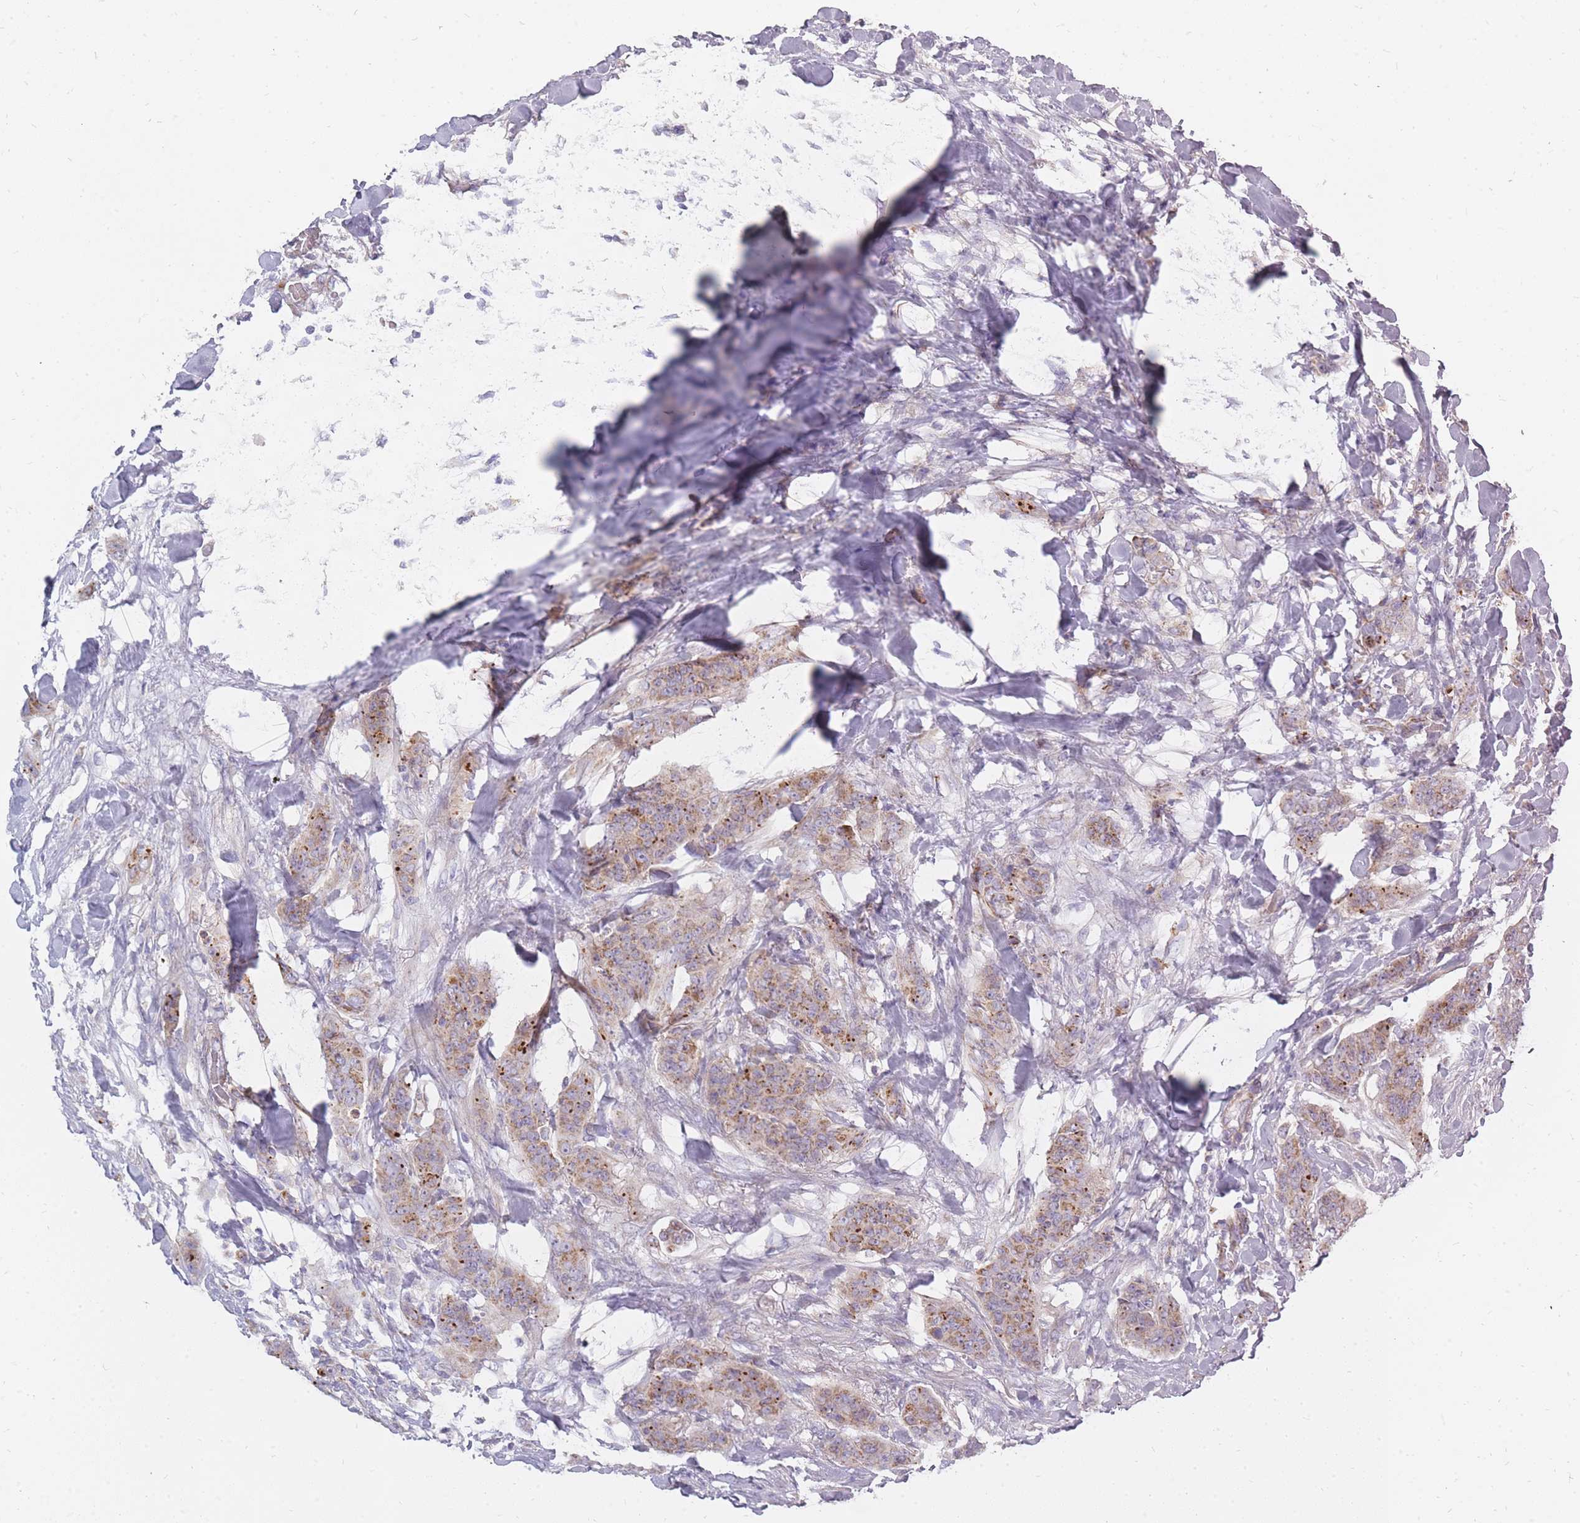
{"staining": {"intensity": "moderate", "quantity": ">75%", "location": "cytoplasmic/membranous"}, "tissue": "breast cancer", "cell_type": "Tumor cells", "image_type": "cancer", "snomed": [{"axis": "morphology", "description": "Duct carcinoma"}, {"axis": "topography", "description": "Breast"}], "caption": "Breast cancer stained with a brown dye reveals moderate cytoplasmic/membranous positive expression in approximately >75% of tumor cells.", "gene": "ALKBH4", "patient": {"sex": "female", "age": 40}}